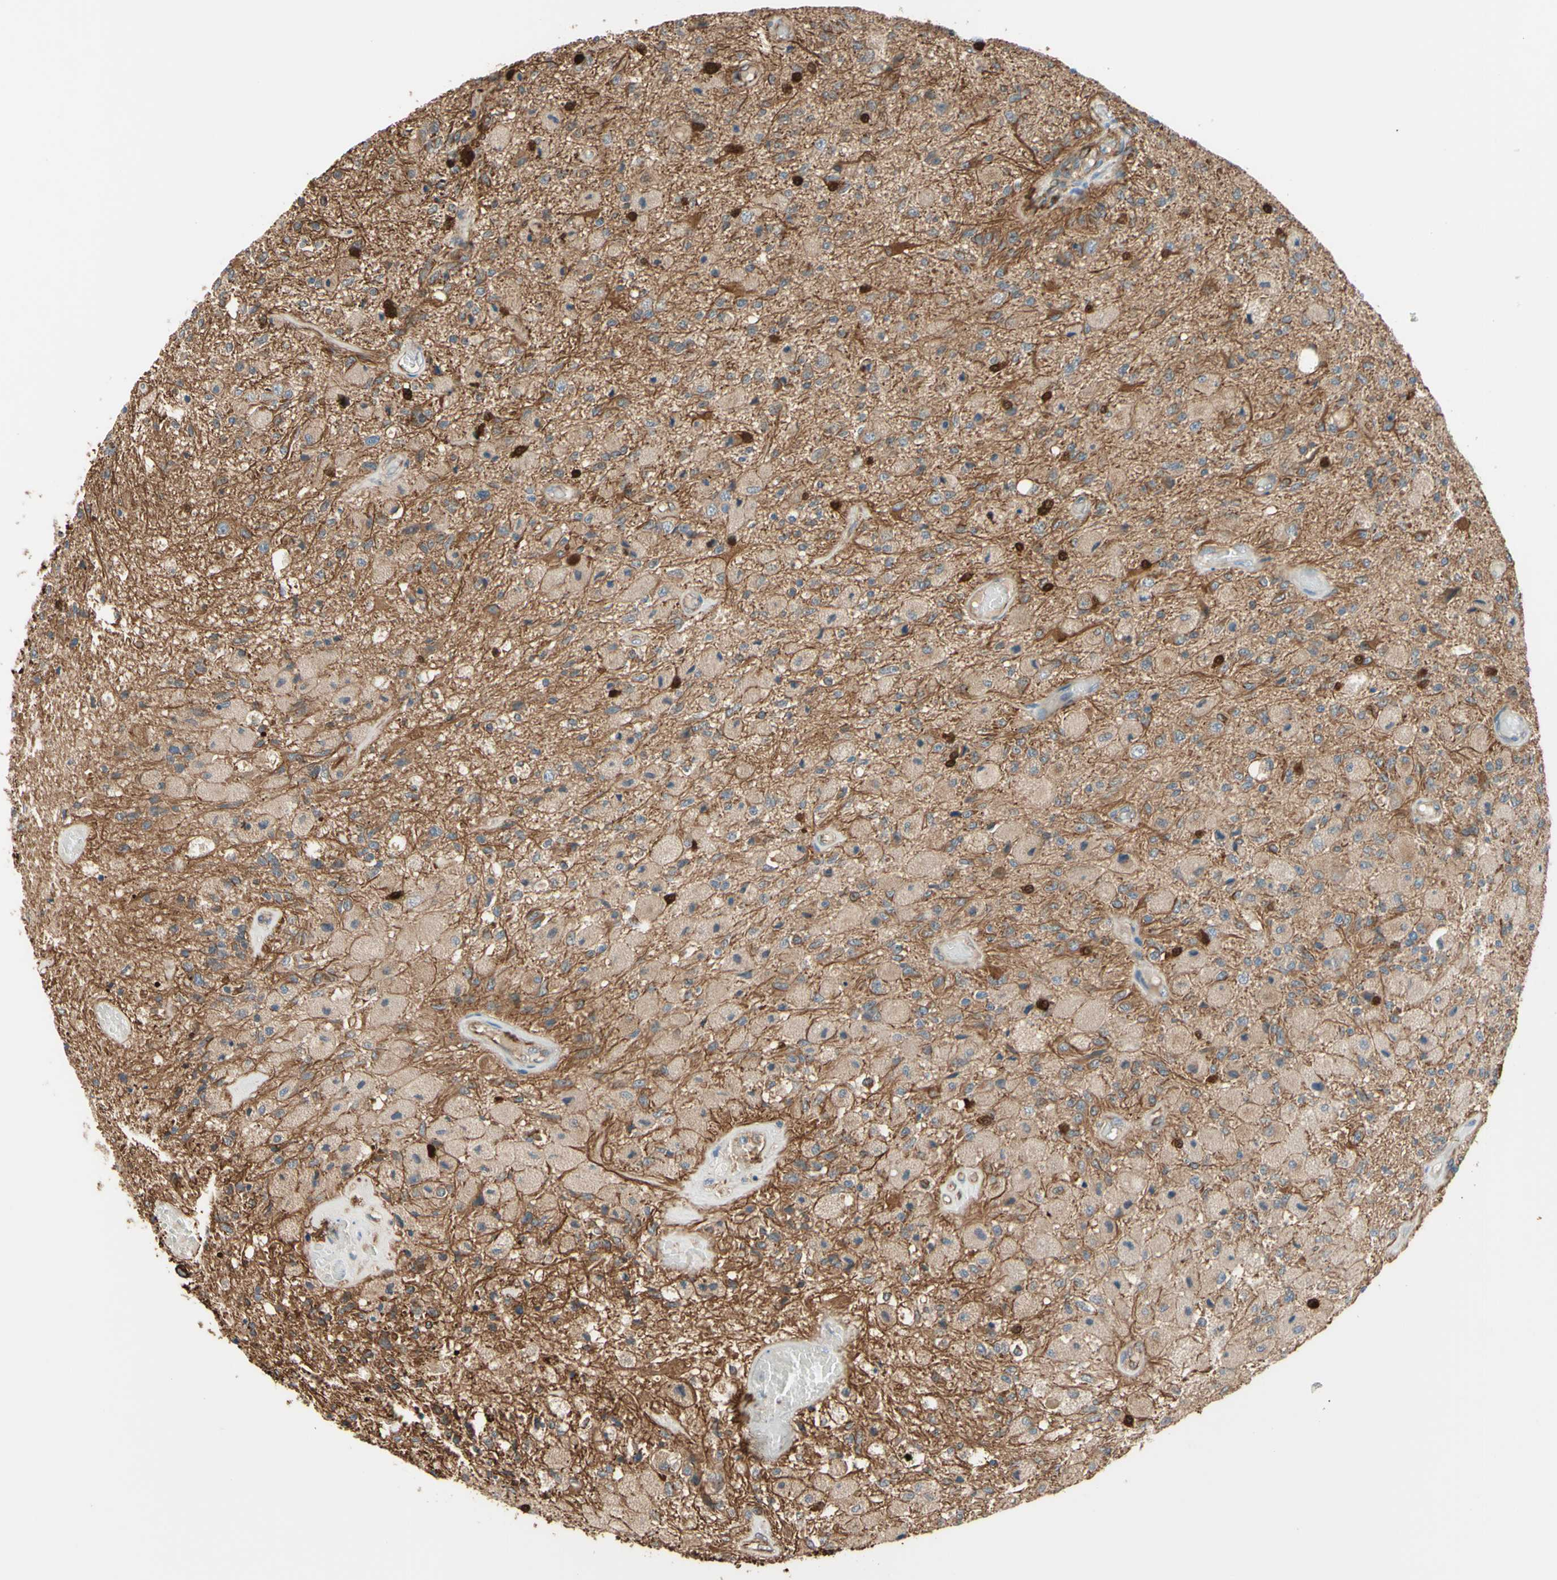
{"staining": {"intensity": "weak", "quantity": ">75%", "location": "cytoplasmic/membranous"}, "tissue": "glioma", "cell_type": "Tumor cells", "image_type": "cancer", "snomed": [{"axis": "morphology", "description": "Normal tissue, NOS"}, {"axis": "morphology", "description": "Glioma, malignant, High grade"}, {"axis": "topography", "description": "Cerebral cortex"}], "caption": "Protein expression analysis of glioma displays weak cytoplasmic/membranous staining in about >75% of tumor cells. The staining was performed using DAB, with brown indicating positive protein expression. Nuclei are stained blue with hematoxylin.", "gene": "TRAF2", "patient": {"sex": "male", "age": 77}}